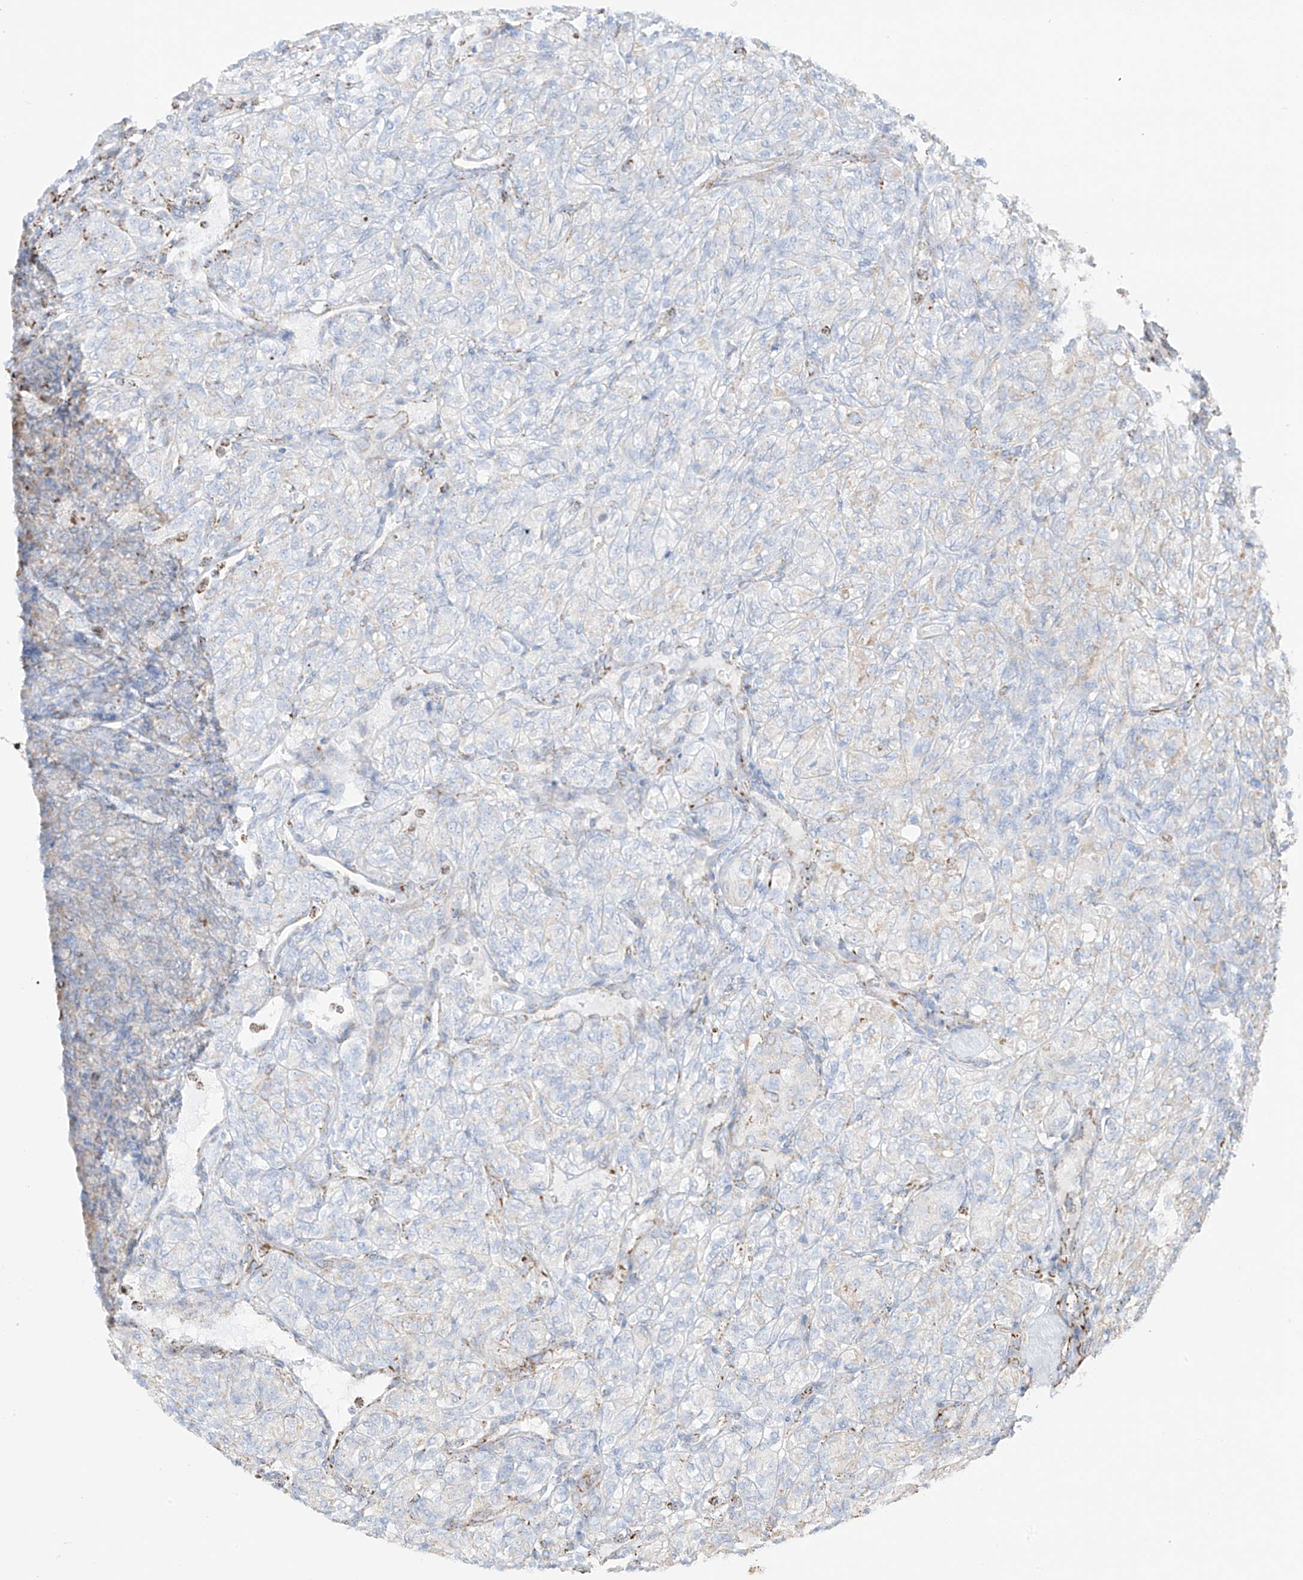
{"staining": {"intensity": "negative", "quantity": "none", "location": "none"}, "tissue": "renal cancer", "cell_type": "Tumor cells", "image_type": "cancer", "snomed": [{"axis": "morphology", "description": "Adenocarcinoma, NOS"}, {"axis": "topography", "description": "Kidney"}], "caption": "This micrograph is of renal adenocarcinoma stained with IHC to label a protein in brown with the nuclei are counter-stained blue. There is no expression in tumor cells. Brightfield microscopy of IHC stained with DAB (3,3'-diaminobenzidine) (brown) and hematoxylin (blue), captured at high magnification.", "gene": "XKR3", "patient": {"sex": "male", "age": 77}}